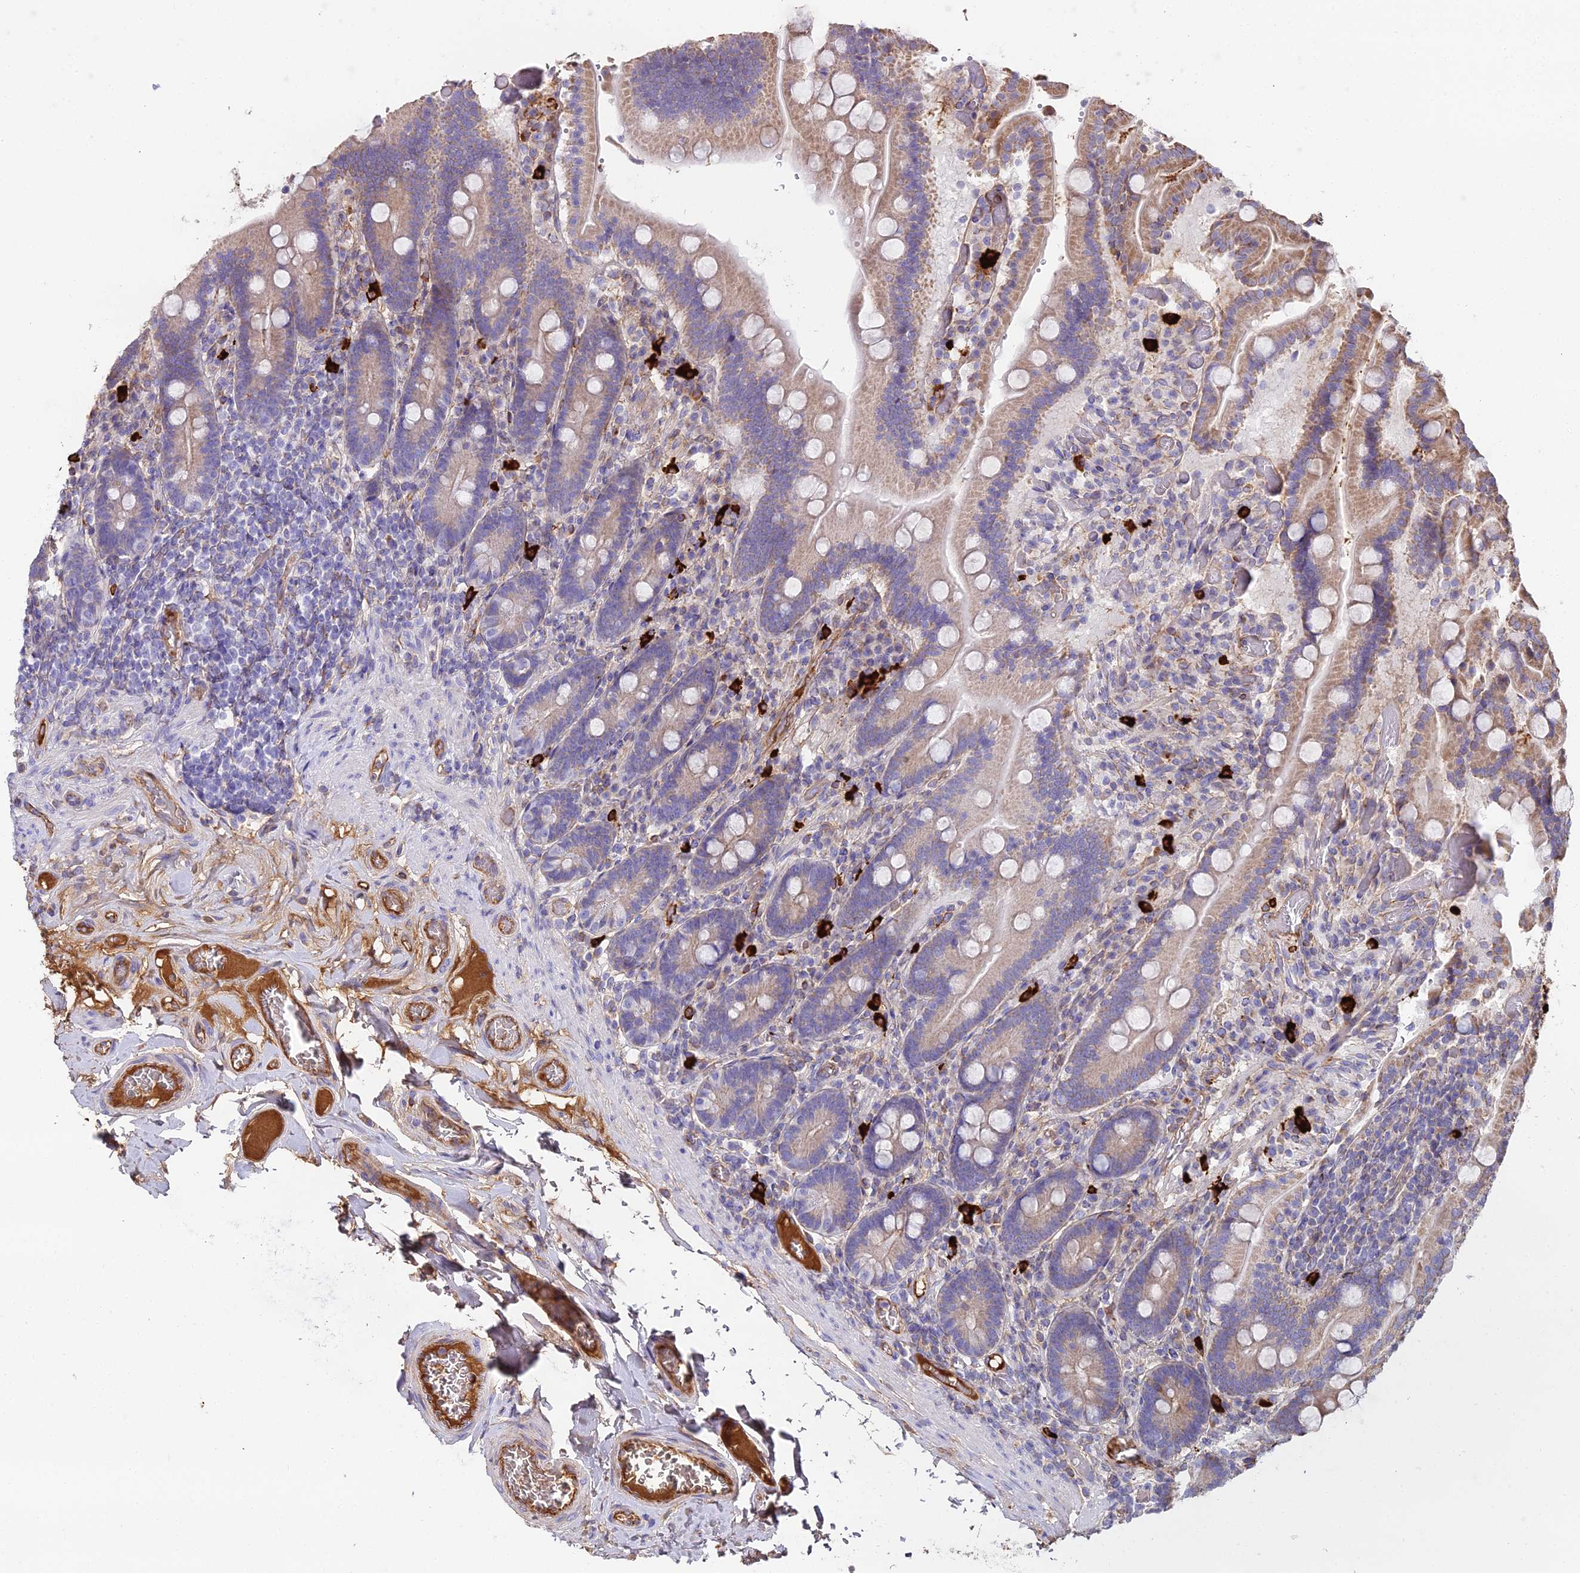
{"staining": {"intensity": "weak", "quantity": "25%-75%", "location": "cytoplasmic/membranous"}, "tissue": "duodenum", "cell_type": "Glandular cells", "image_type": "normal", "snomed": [{"axis": "morphology", "description": "Normal tissue, NOS"}, {"axis": "topography", "description": "Duodenum"}], "caption": "The micrograph shows staining of normal duodenum, revealing weak cytoplasmic/membranous protein staining (brown color) within glandular cells.", "gene": "BEX4", "patient": {"sex": "female", "age": 62}}